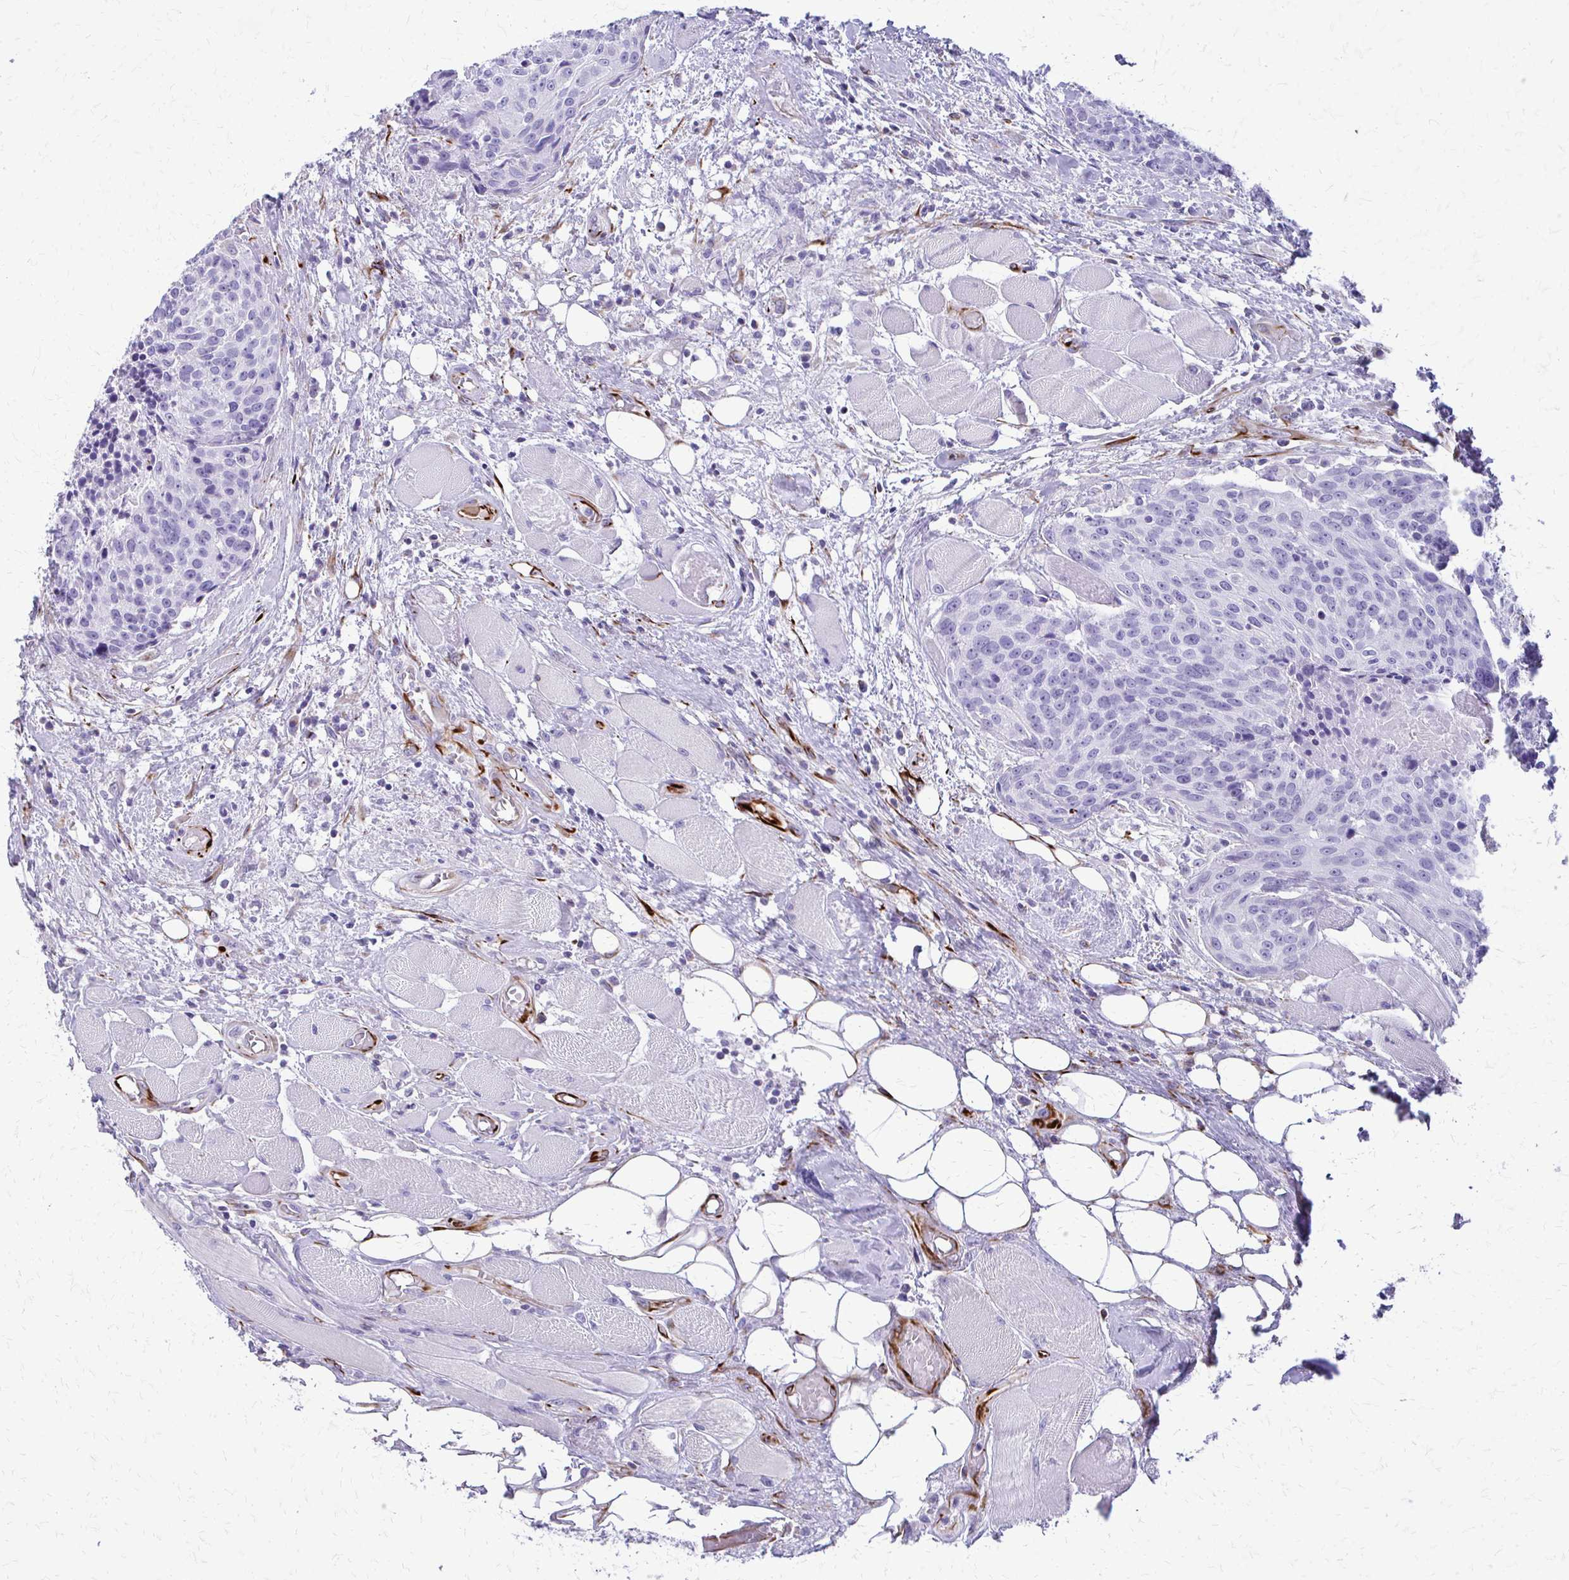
{"staining": {"intensity": "negative", "quantity": "none", "location": "none"}, "tissue": "head and neck cancer", "cell_type": "Tumor cells", "image_type": "cancer", "snomed": [{"axis": "morphology", "description": "Squamous cell carcinoma, NOS"}, {"axis": "topography", "description": "Oral tissue"}, {"axis": "topography", "description": "Head-Neck"}], "caption": "The histopathology image demonstrates no significant positivity in tumor cells of head and neck squamous cell carcinoma.", "gene": "TRIM6", "patient": {"sex": "male", "age": 64}}